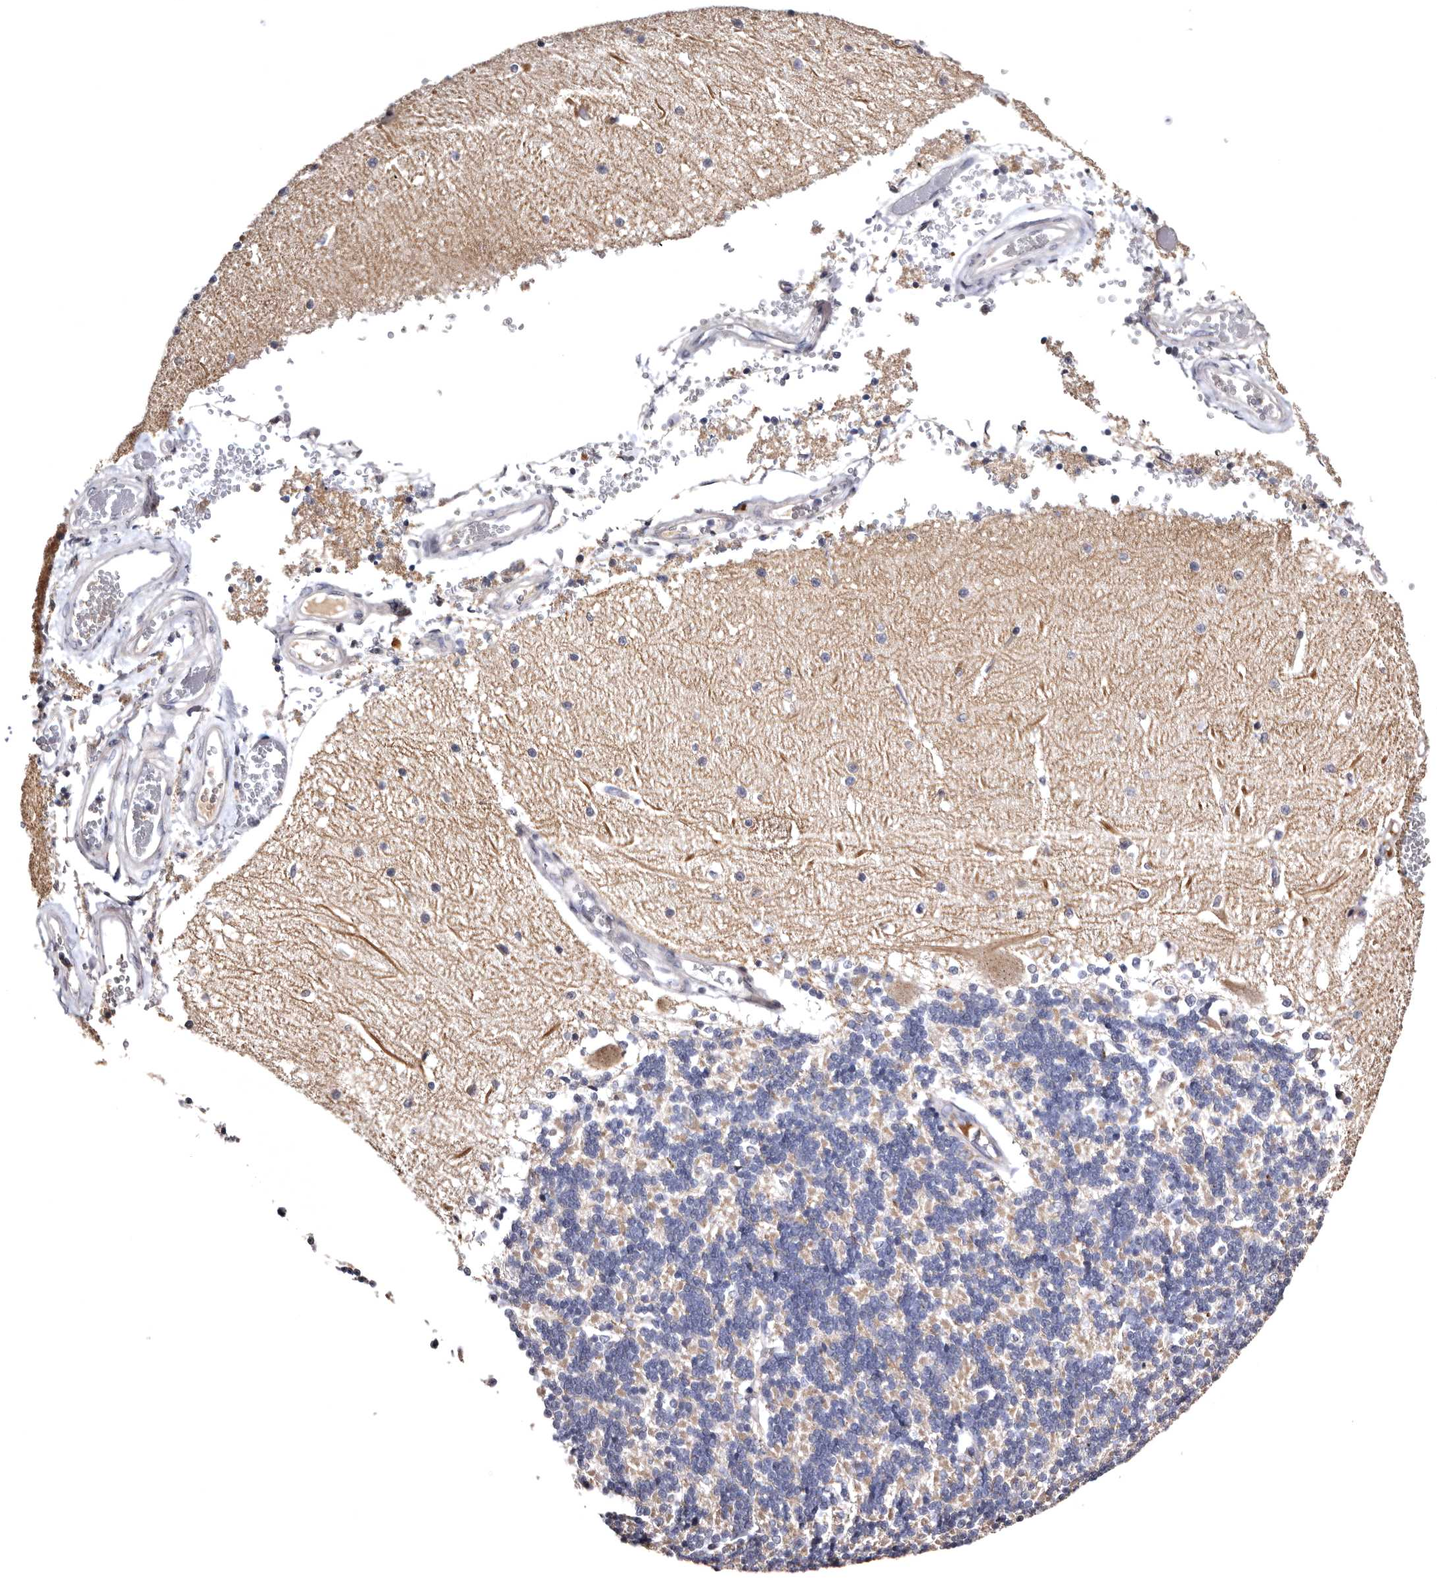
{"staining": {"intensity": "negative", "quantity": "none", "location": "none"}, "tissue": "cerebellum", "cell_type": "Cells in granular layer", "image_type": "normal", "snomed": [{"axis": "morphology", "description": "Normal tissue, NOS"}, {"axis": "topography", "description": "Cerebellum"}], "caption": "Micrograph shows no significant protein expression in cells in granular layer of unremarkable cerebellum. (DAB (3,3'-diaminobenzidine) IHC visualized using brightfield microscopy, high magnification).", "gene": "FAM91A1", "patient": {"sex": "male", "age": 37}}